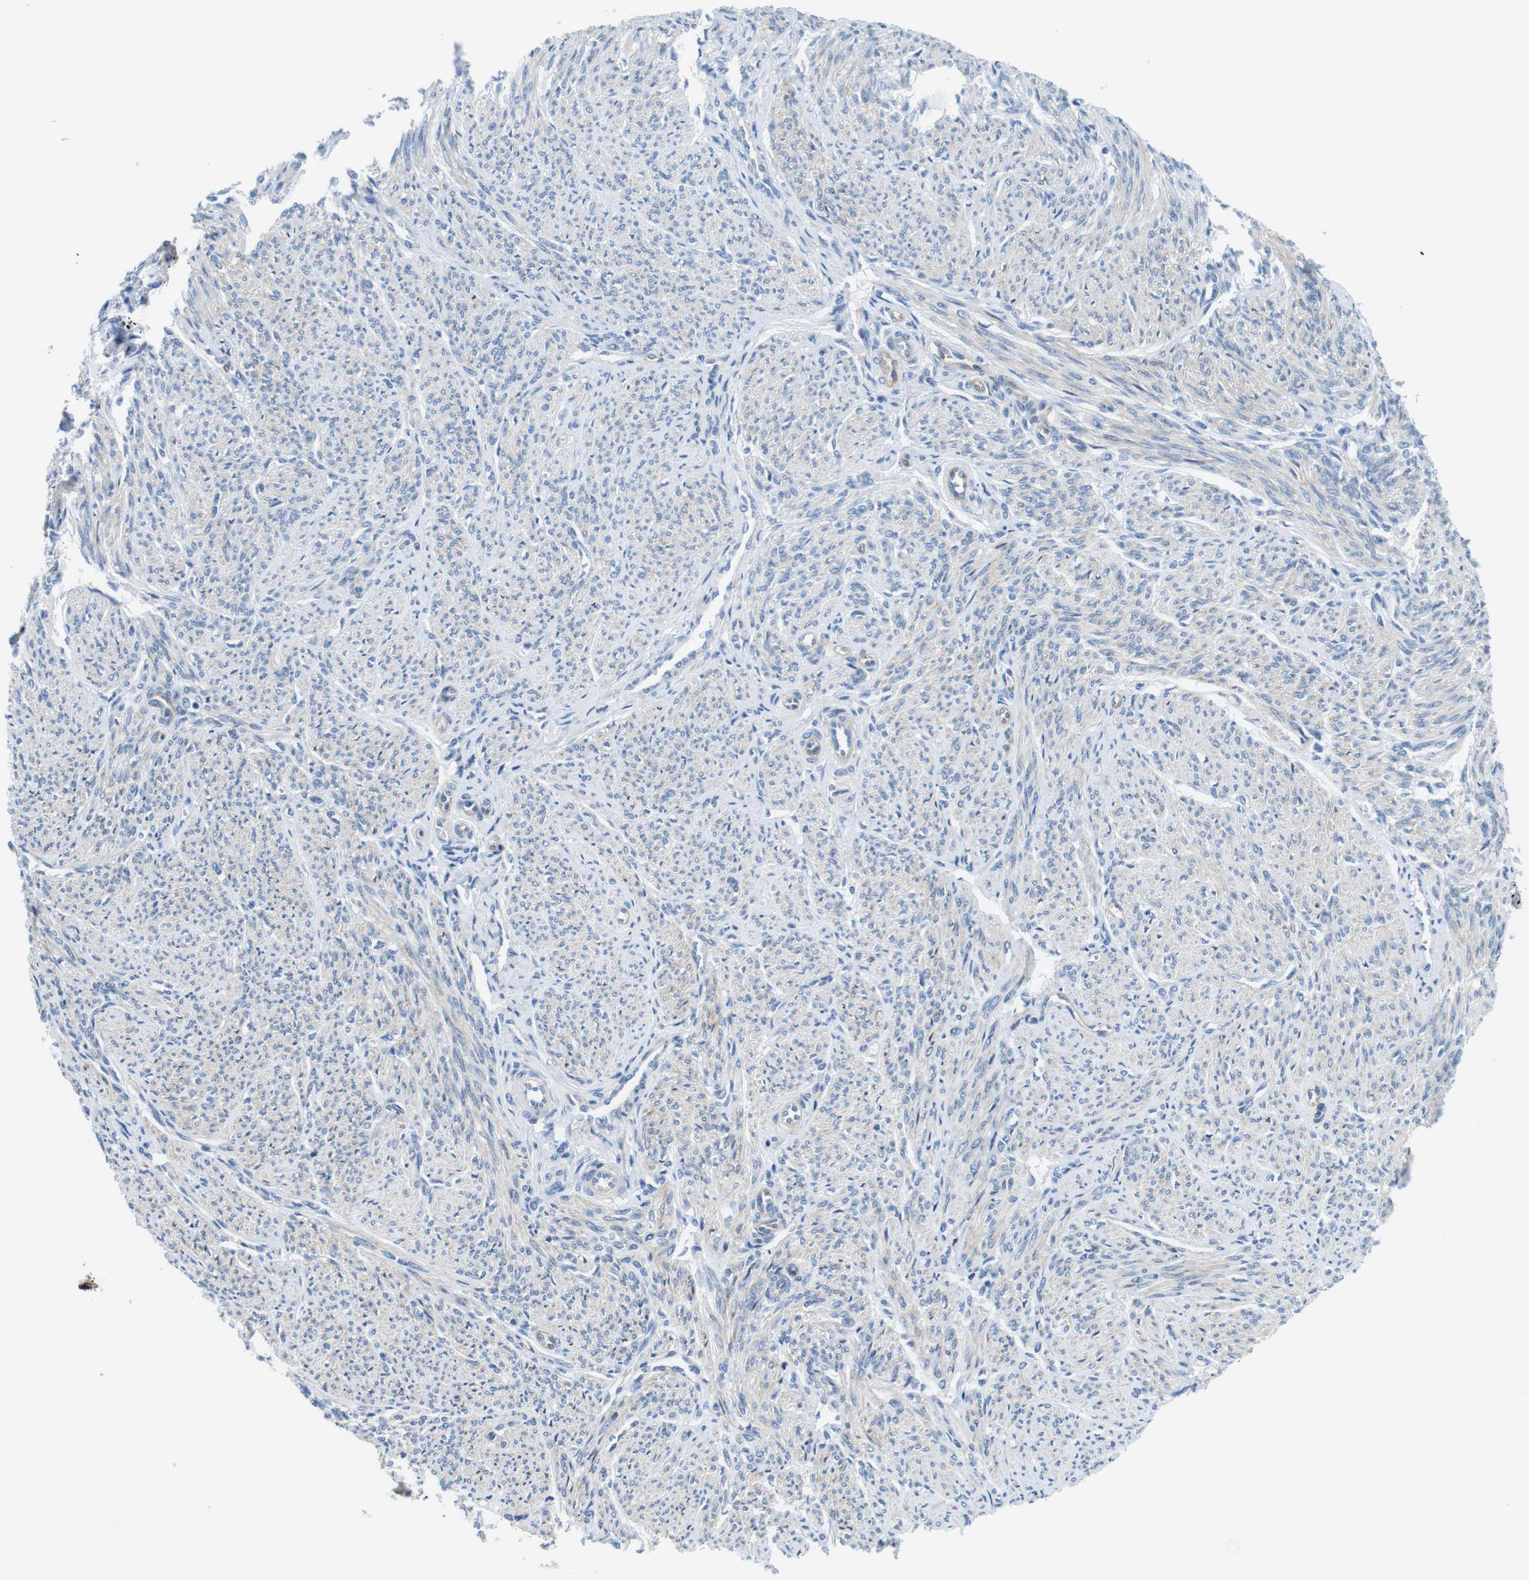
{"staining": {"intensity": "negative", "quantity": "none", "location": "none"}, "tissue": "smooth muscle", "cell_type": "Smooth muscle cells", "image_type": "normal", "snomed": [{"axis": "morphology", "description": "Normal tissue, NOS"}, {"axis": "topography", "description": "Smooth muscle"}], "caption": "An IHC histopathology image of normal smooth muscle is shown. There is no staining in smooth muscle cells of smooth muscle. (DAB immunohistochemistry (IHC) visualized using brightfield microscopy, high magnification).", "gene": "CDH8", "patient": {"sex": "female", "age": 65}}